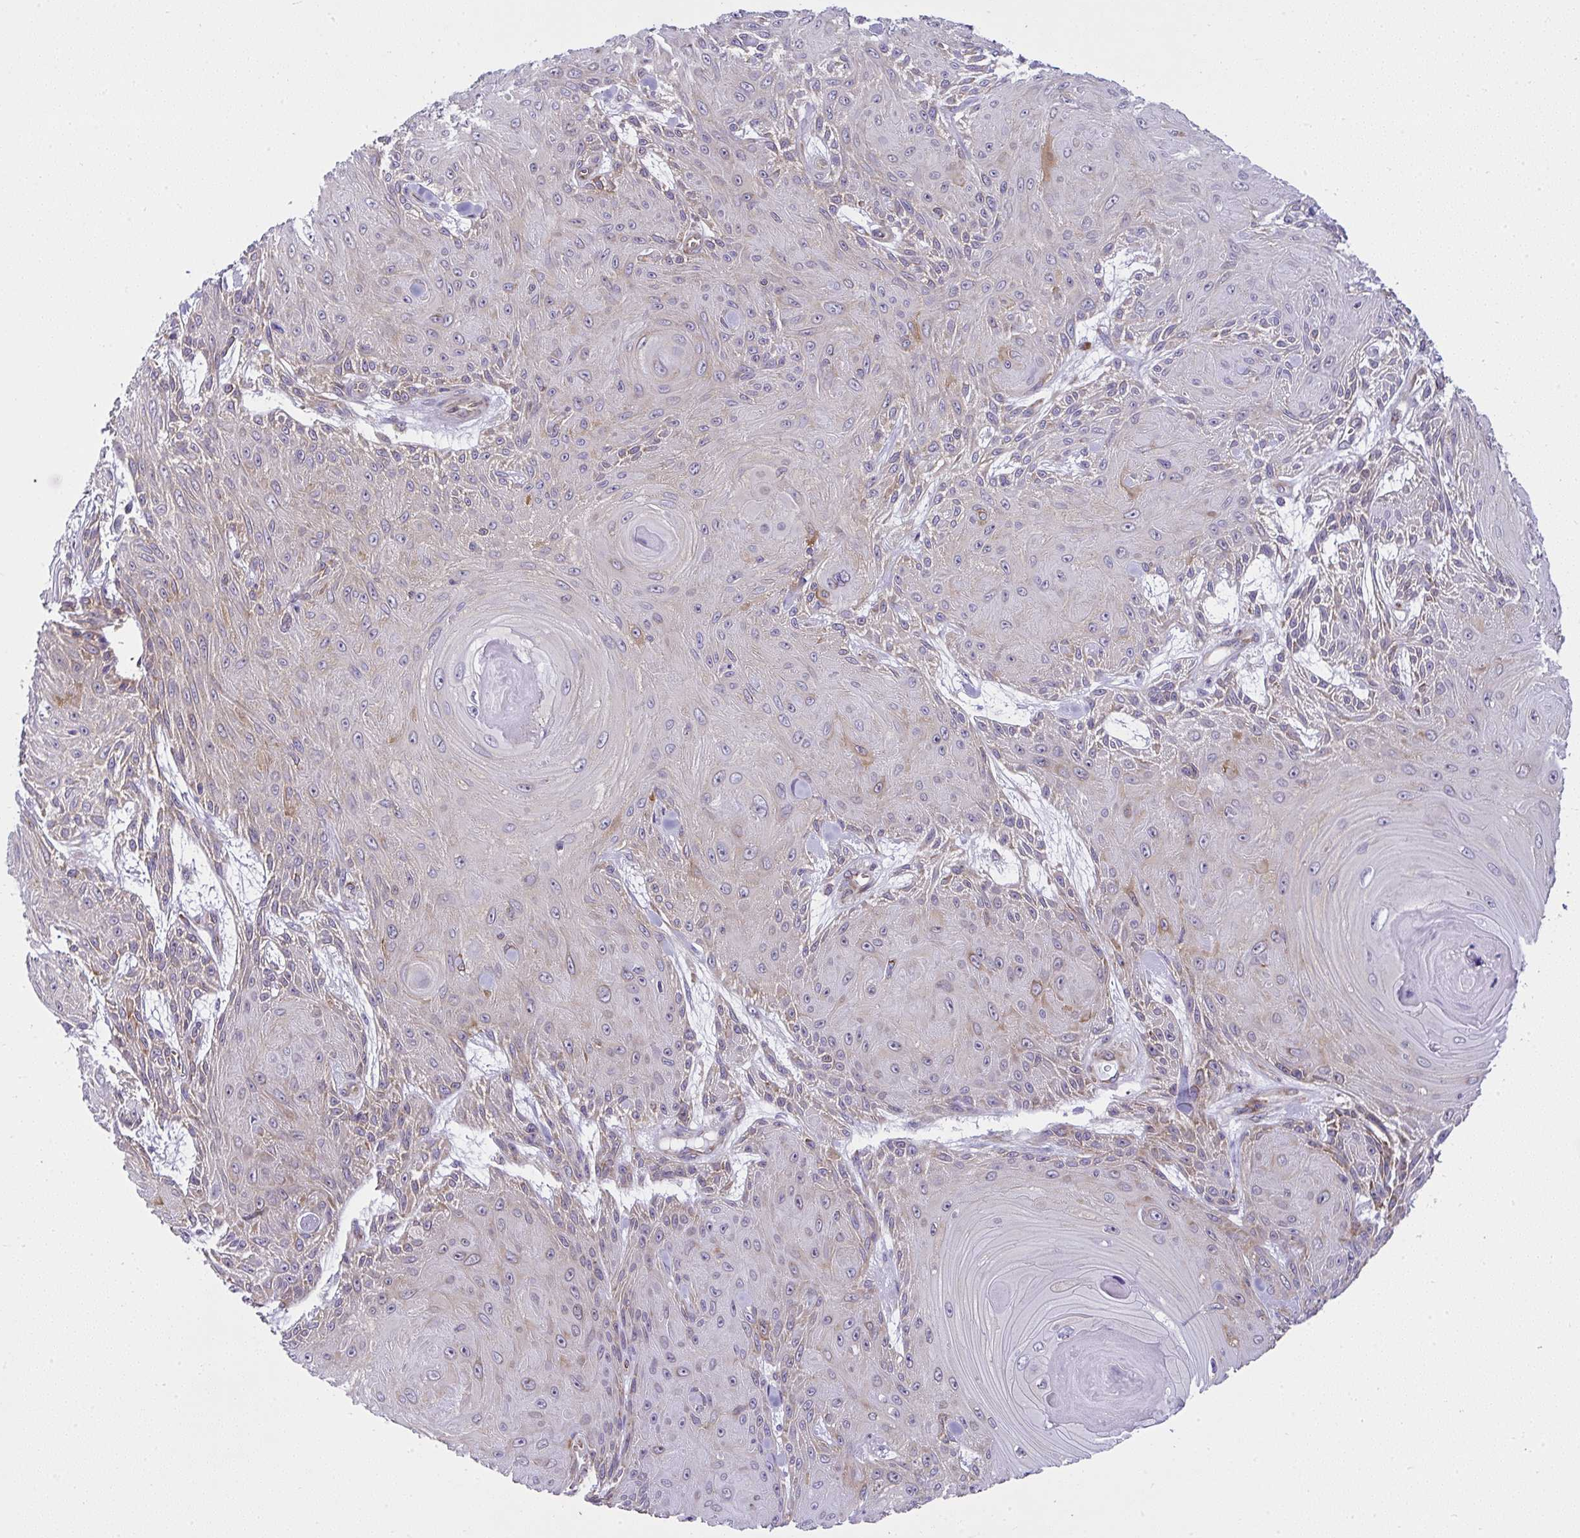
{"staining": {"intensity": "moderate", "quantity": "25%-75%", "location": "cytoplasmic/membranous"}, "tissue": "skin cancer", "cell_type": "Tumor cells", "image_type": "cancer", "snomed": [{"axis": "morphology", "description": "Squamous cell carcinoma, NOS"}, {"axis": "topography", "description": "Skin"}], "caption": "High-power microscopy captured an IHC micrograph of skin squamous cell carcinoma, revealing moderate cytoplasmic/membranous expression in about 25%-75% of tumor cells.", "gene": "RPS7", "patient": {"sex": "male", "age": 88}}